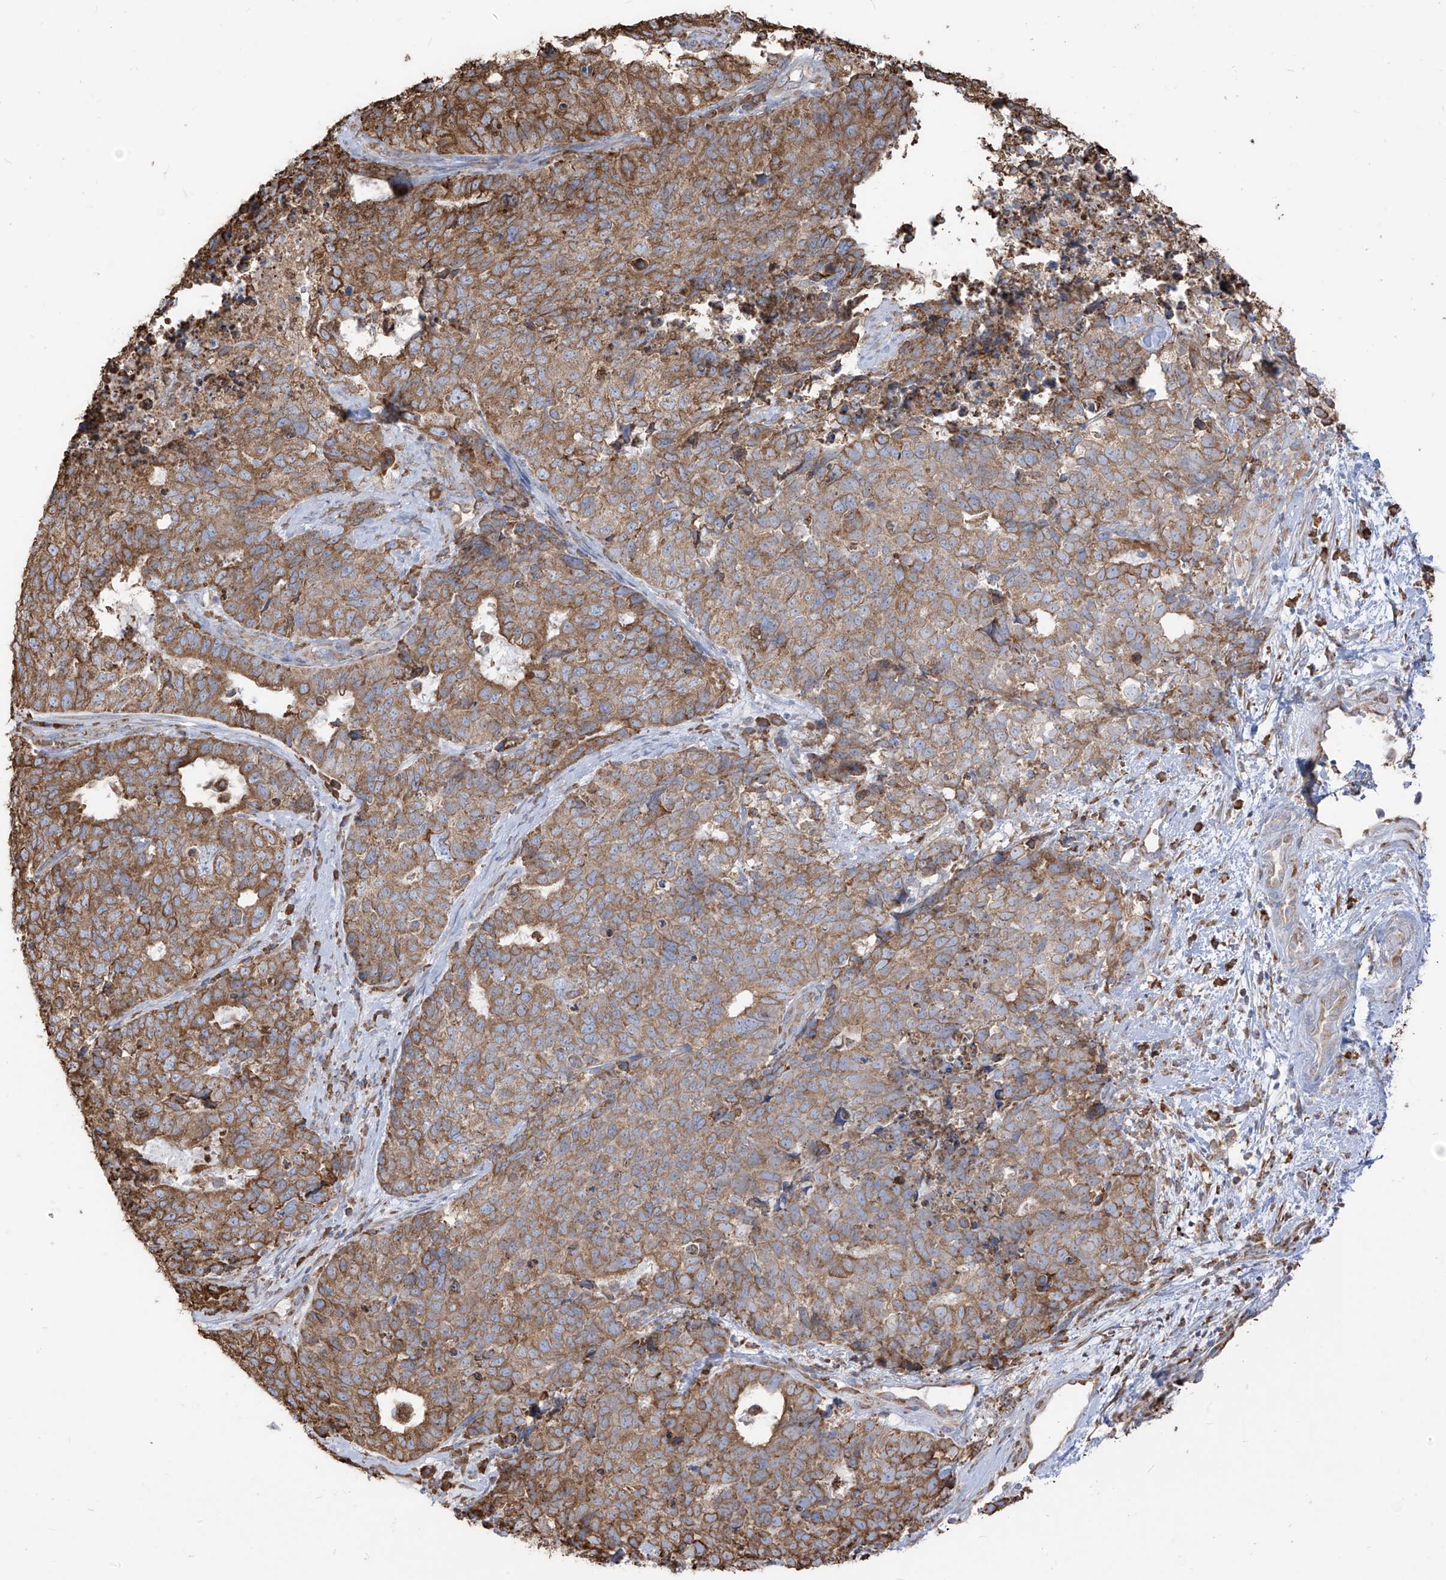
{"staining": {"intensity": "moderate", "quantity": ">75%", "location": "cytoplasmic/membranous"}, "tissue": "cervical cancer", "cell_type": "Tumor cells", "image_type": "cancer", "snomed": [{"axis": "morphology", "description": "Squamous cell carcinoma, NOS"}, {"axis": "topography", "description": "Cervix"}], "caption": "A high-resolution micrograph shows immunohistochemistry (IHC) staining of squamous cell carcinoma (cervical), which displays moderate cytoplasmic/membranous expression in approximately >75% of tumor cells.", "gene": "PDIA6", "patient": {"sex": "female", "age": 63}}